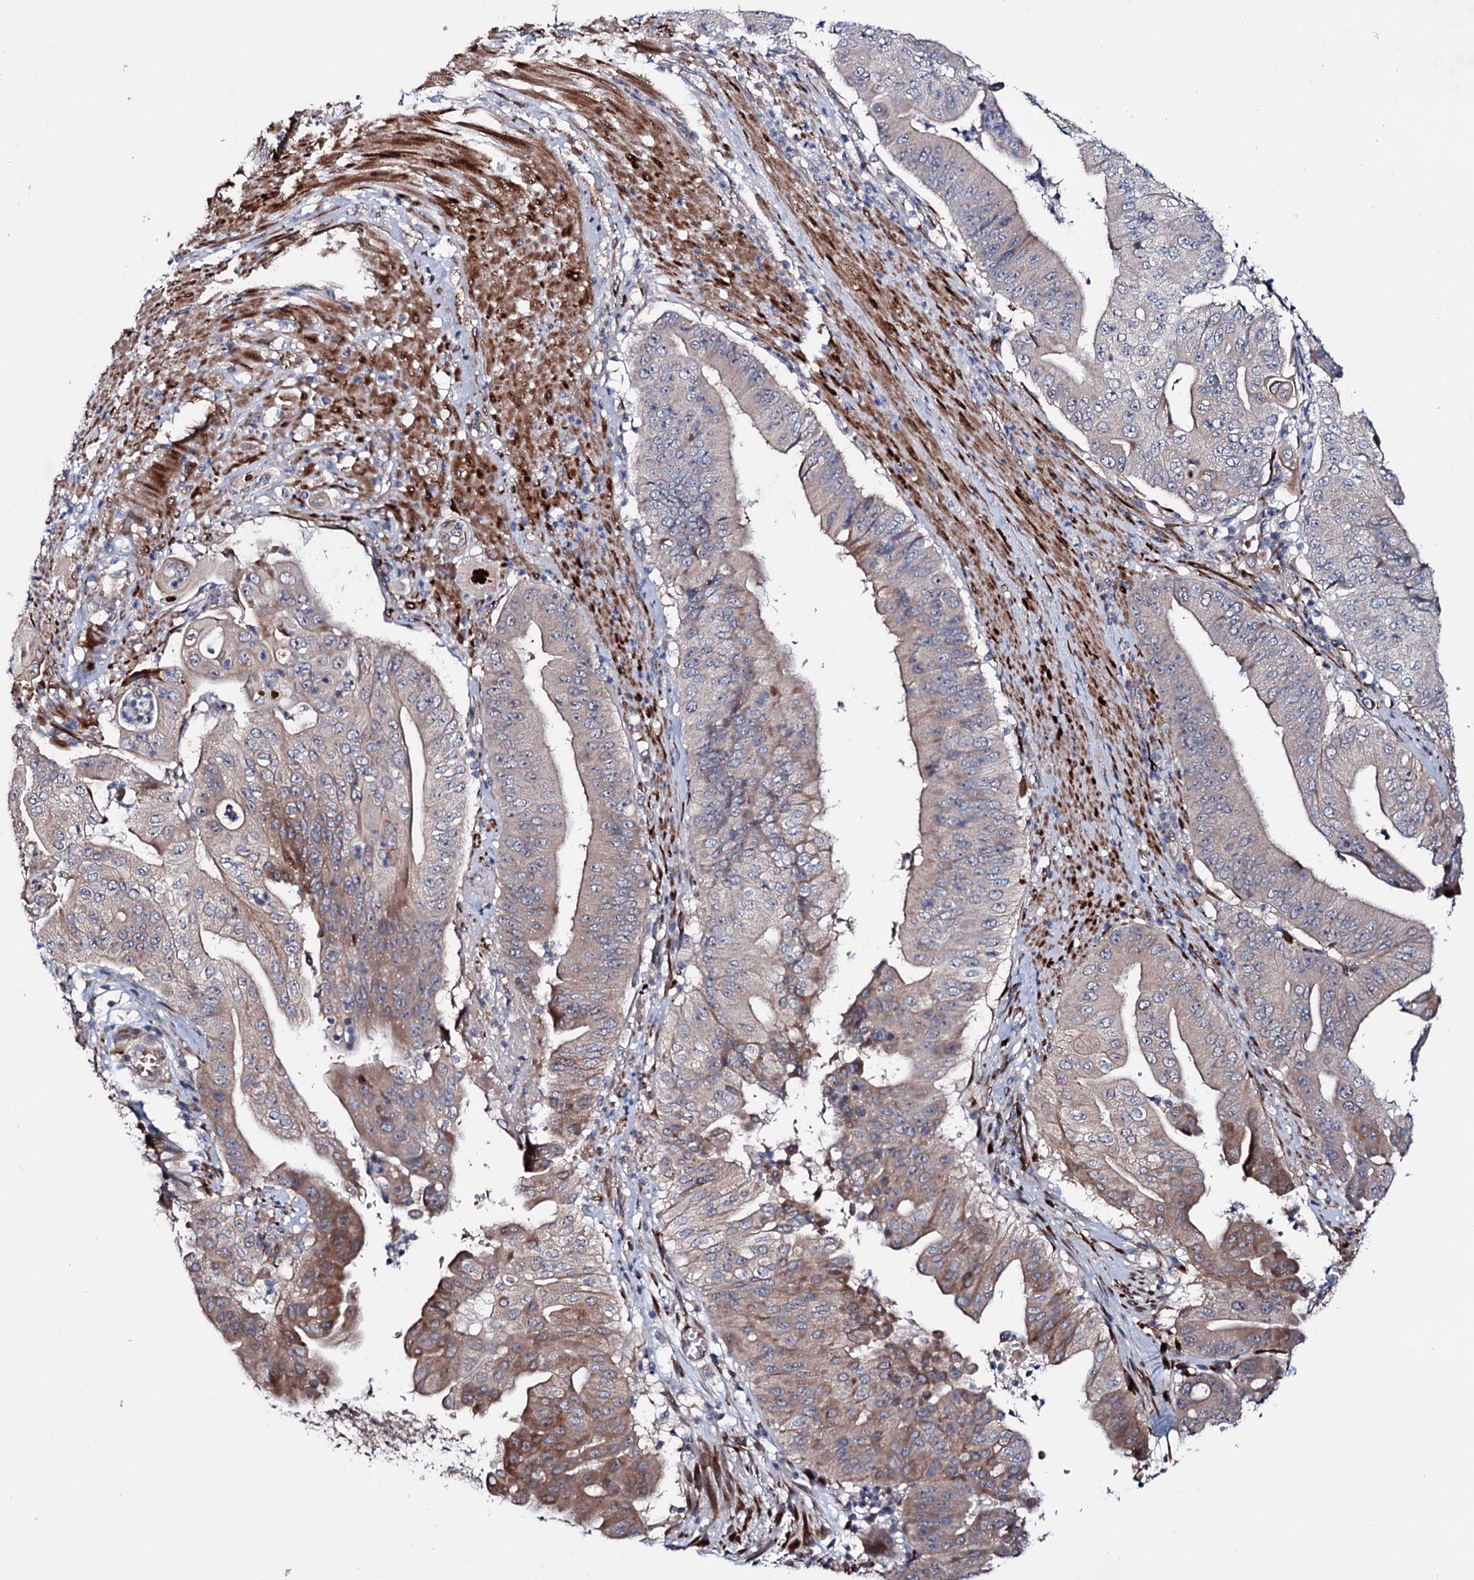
{"staining": {"intensity": "moderate", "quantity": "25%-75%", "location": "cytoplasmic/membranous,nuclear"}, "tissue": "pancreatic cancer", "cell_type": "Tumor cells", "image_type": "cancer", "snomed": [{"axis": "morphology", "description": "Adenocarcinoma, NOS"}, {"axis": "topography", "description": "Pancreas"}], "caption": "This histopathology image reveals immunohistochemistry (IHC) staining of pancreatic adenocarcinoma, with medium moderate cytoplasmic/membranous and nuclear staining in approximately 25%-75% of tumor cells.", "gene": "PTDSS2", "patient": {"sex": "female", "age": 77}}